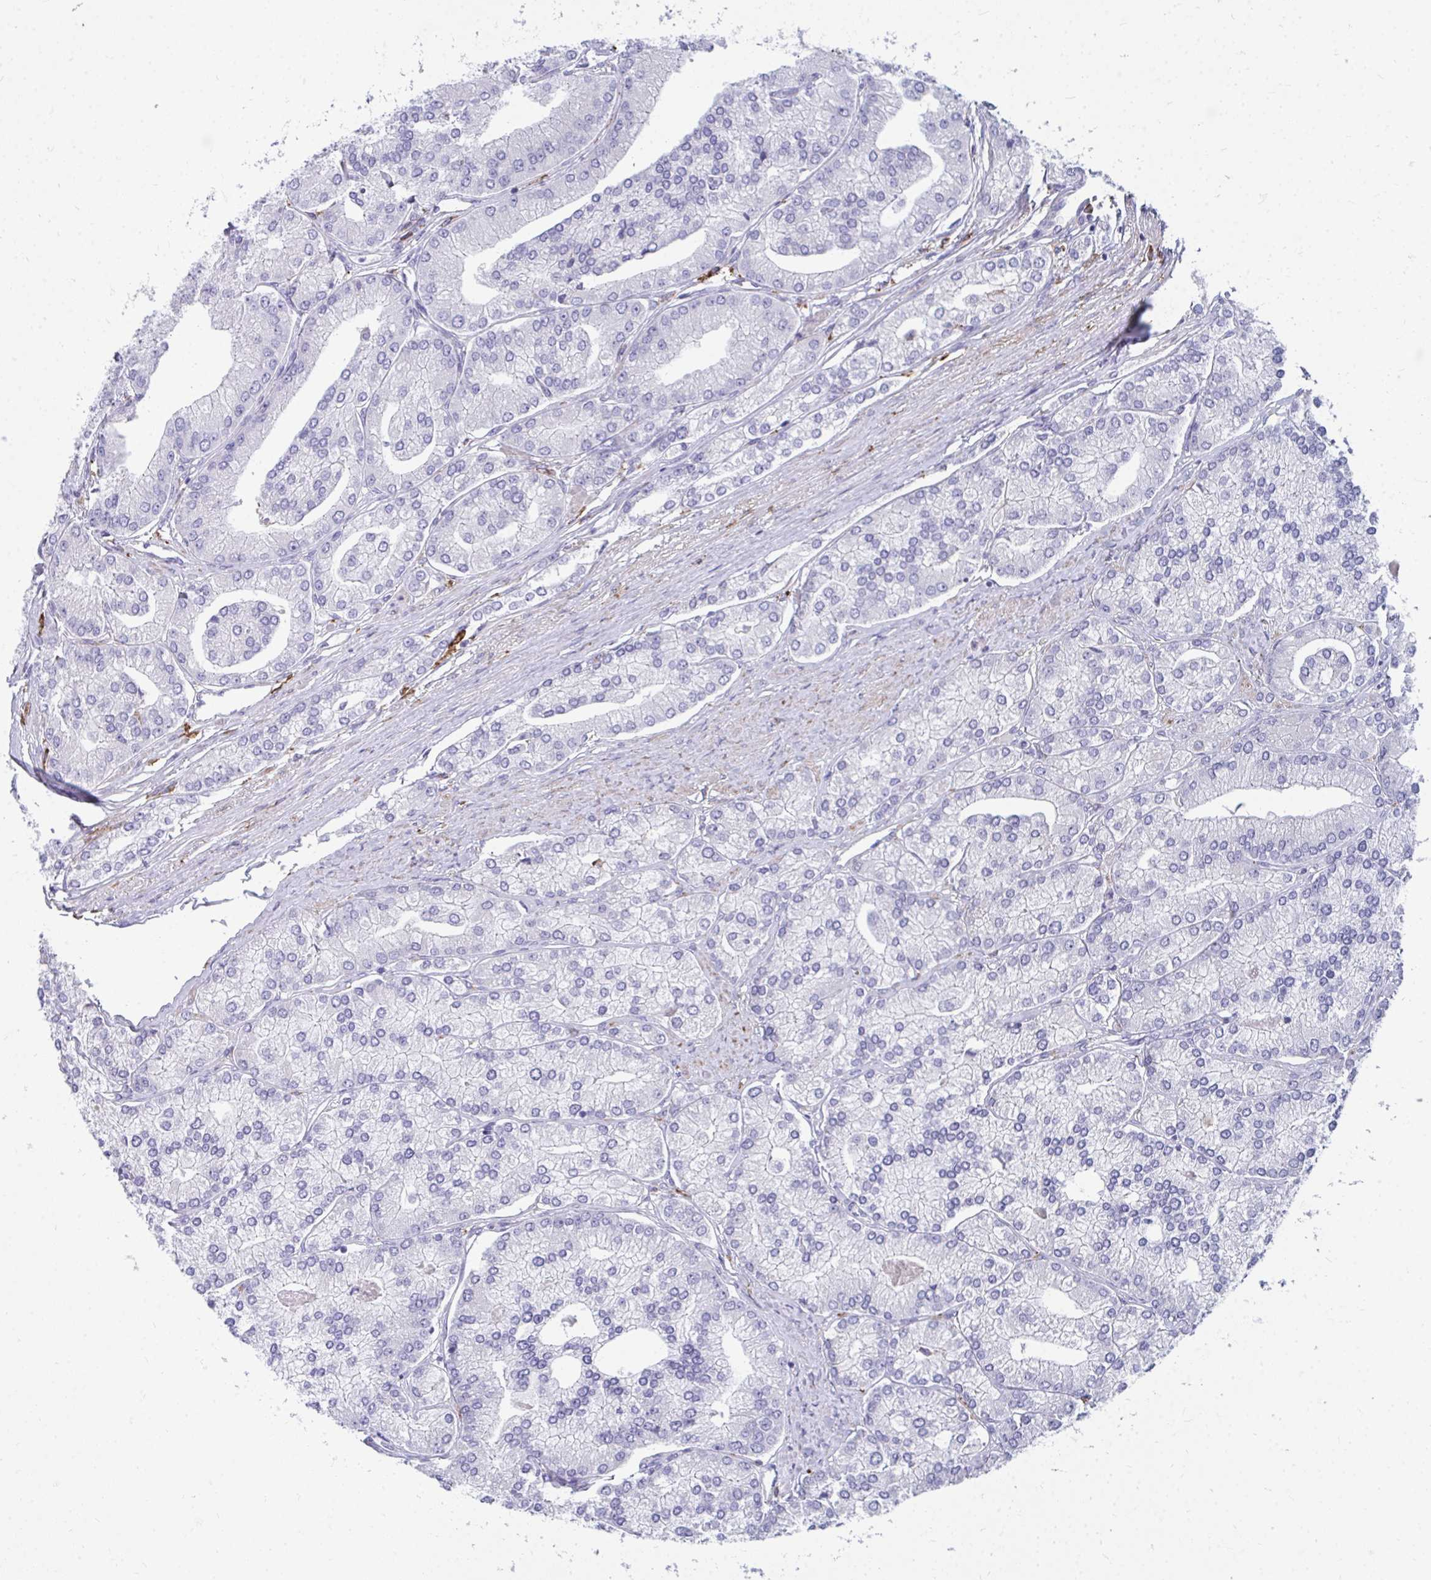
{"staining": {"intensity": "negative", "quantity": "none", "location": "none"}, "tissue": "prostate cancer", "cell_type": "Tumor cells", "image_type": "cancer", "snomed": [{"axis": "morphology", "description": "Adenocarcinoma, High grade"}, {"axis": "topography", "description": "Prostate"}], "caption": "Adenocarcinoma (high-grade) (prostate) was stained to show a protein in brown. There is no significant staining in tumor cells. (Brightfield microscopy of DAB (3,3'-diaminobenzidine) immunohistochemistry at high magnification).", "gene": "CD163", "patient": {"sex": "male", "age": 61}}